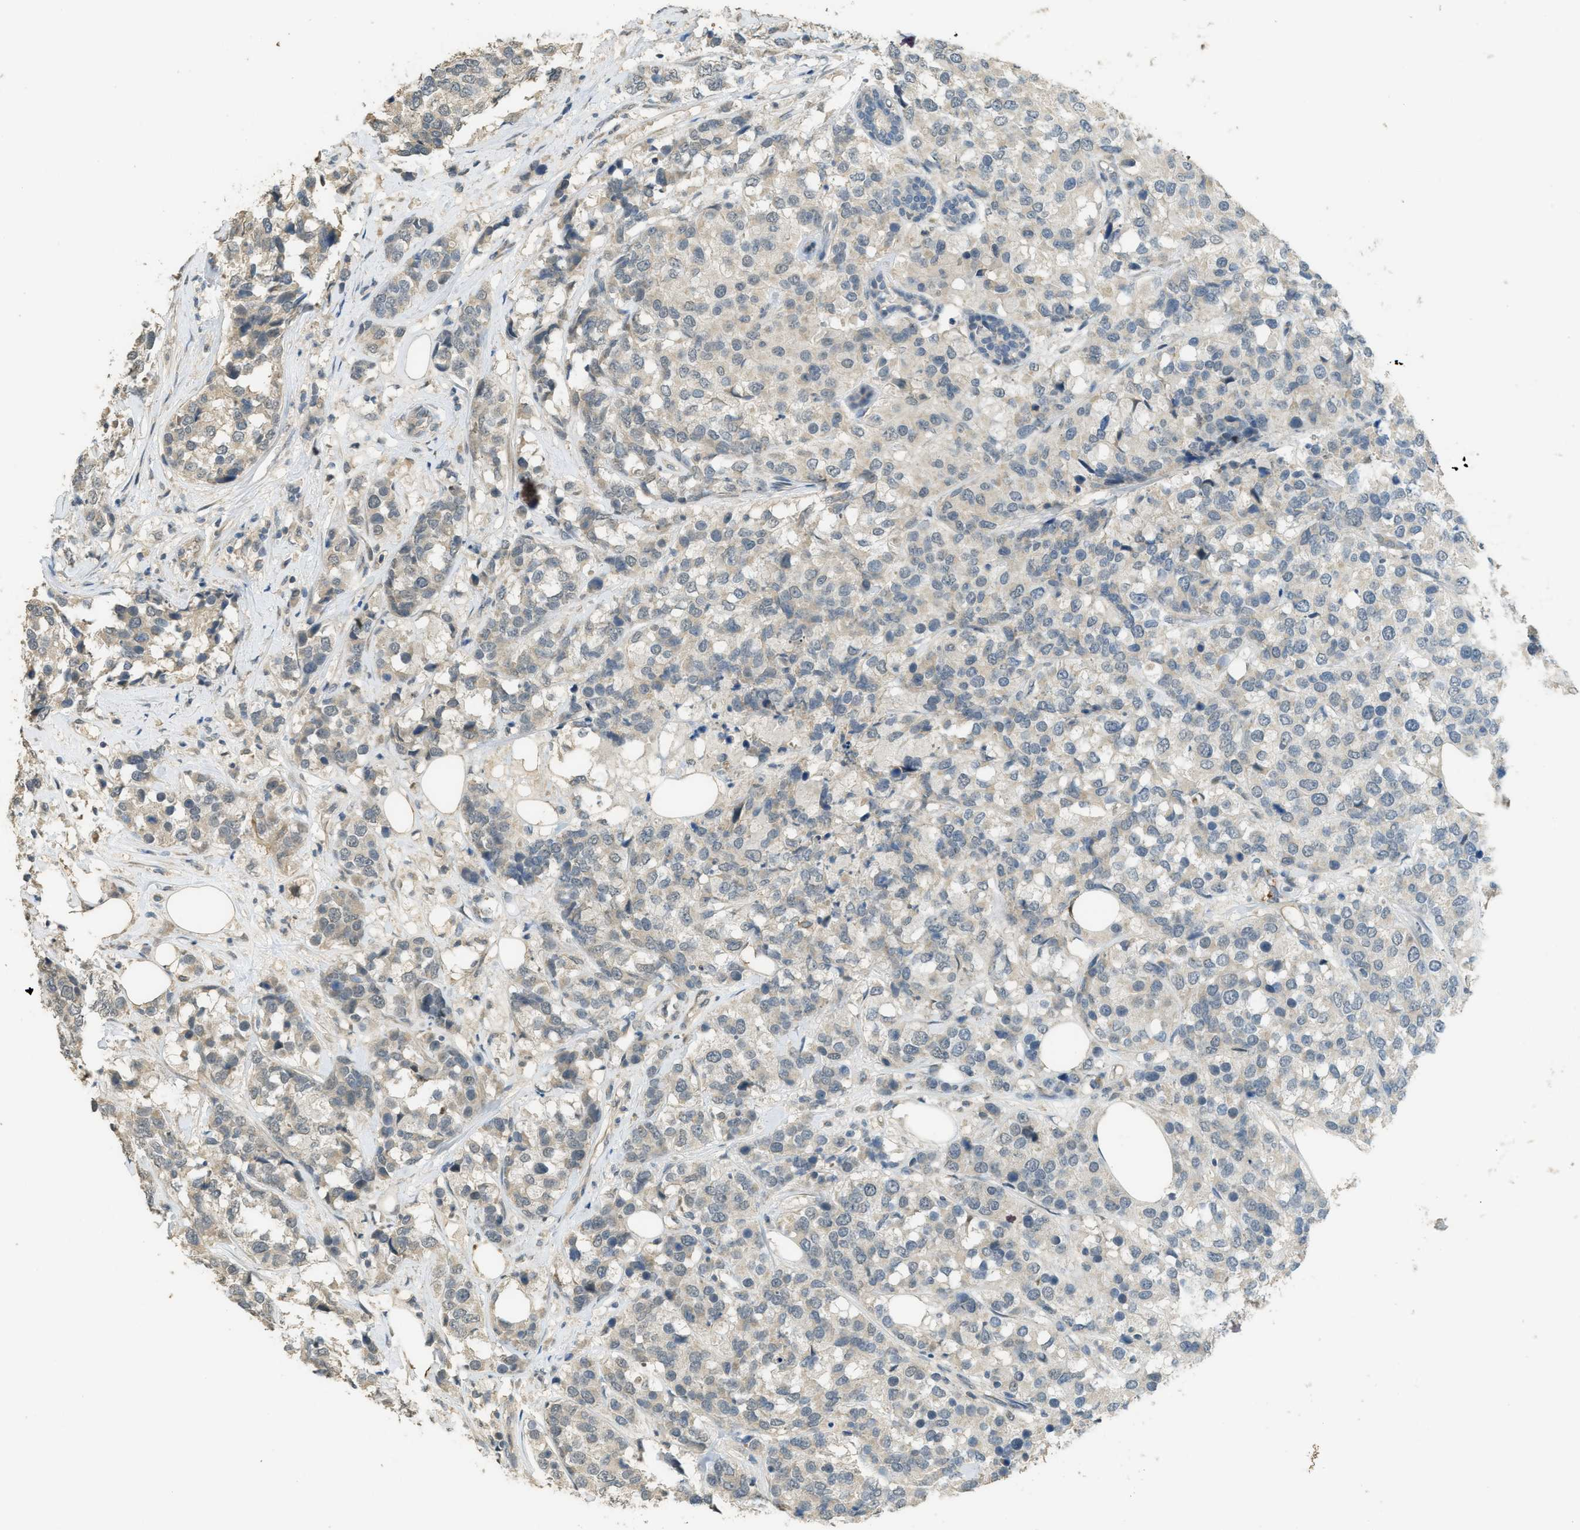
{"staining": {"intensity": "weak", "quantity": "25%-75%", "location": "cytoplasmic/membranous"}, "tissue": "breast cancer", "cell_type": "Tumor cells", "image_type": "cancer", "snomed": [{"axis": "morphology", "description": "Lobular carcinoma"}, {"axis": "topography", "description": "Breast"}], "caption": "This is an image of immunohistochemistry (IHC) staining of breast lobular carcinoma, which shows weak staining in the cytoplasmic/membranous of tumor cells.", "gene": "IGF2BP2", "patient": {"sex": "female", "age": 59}}